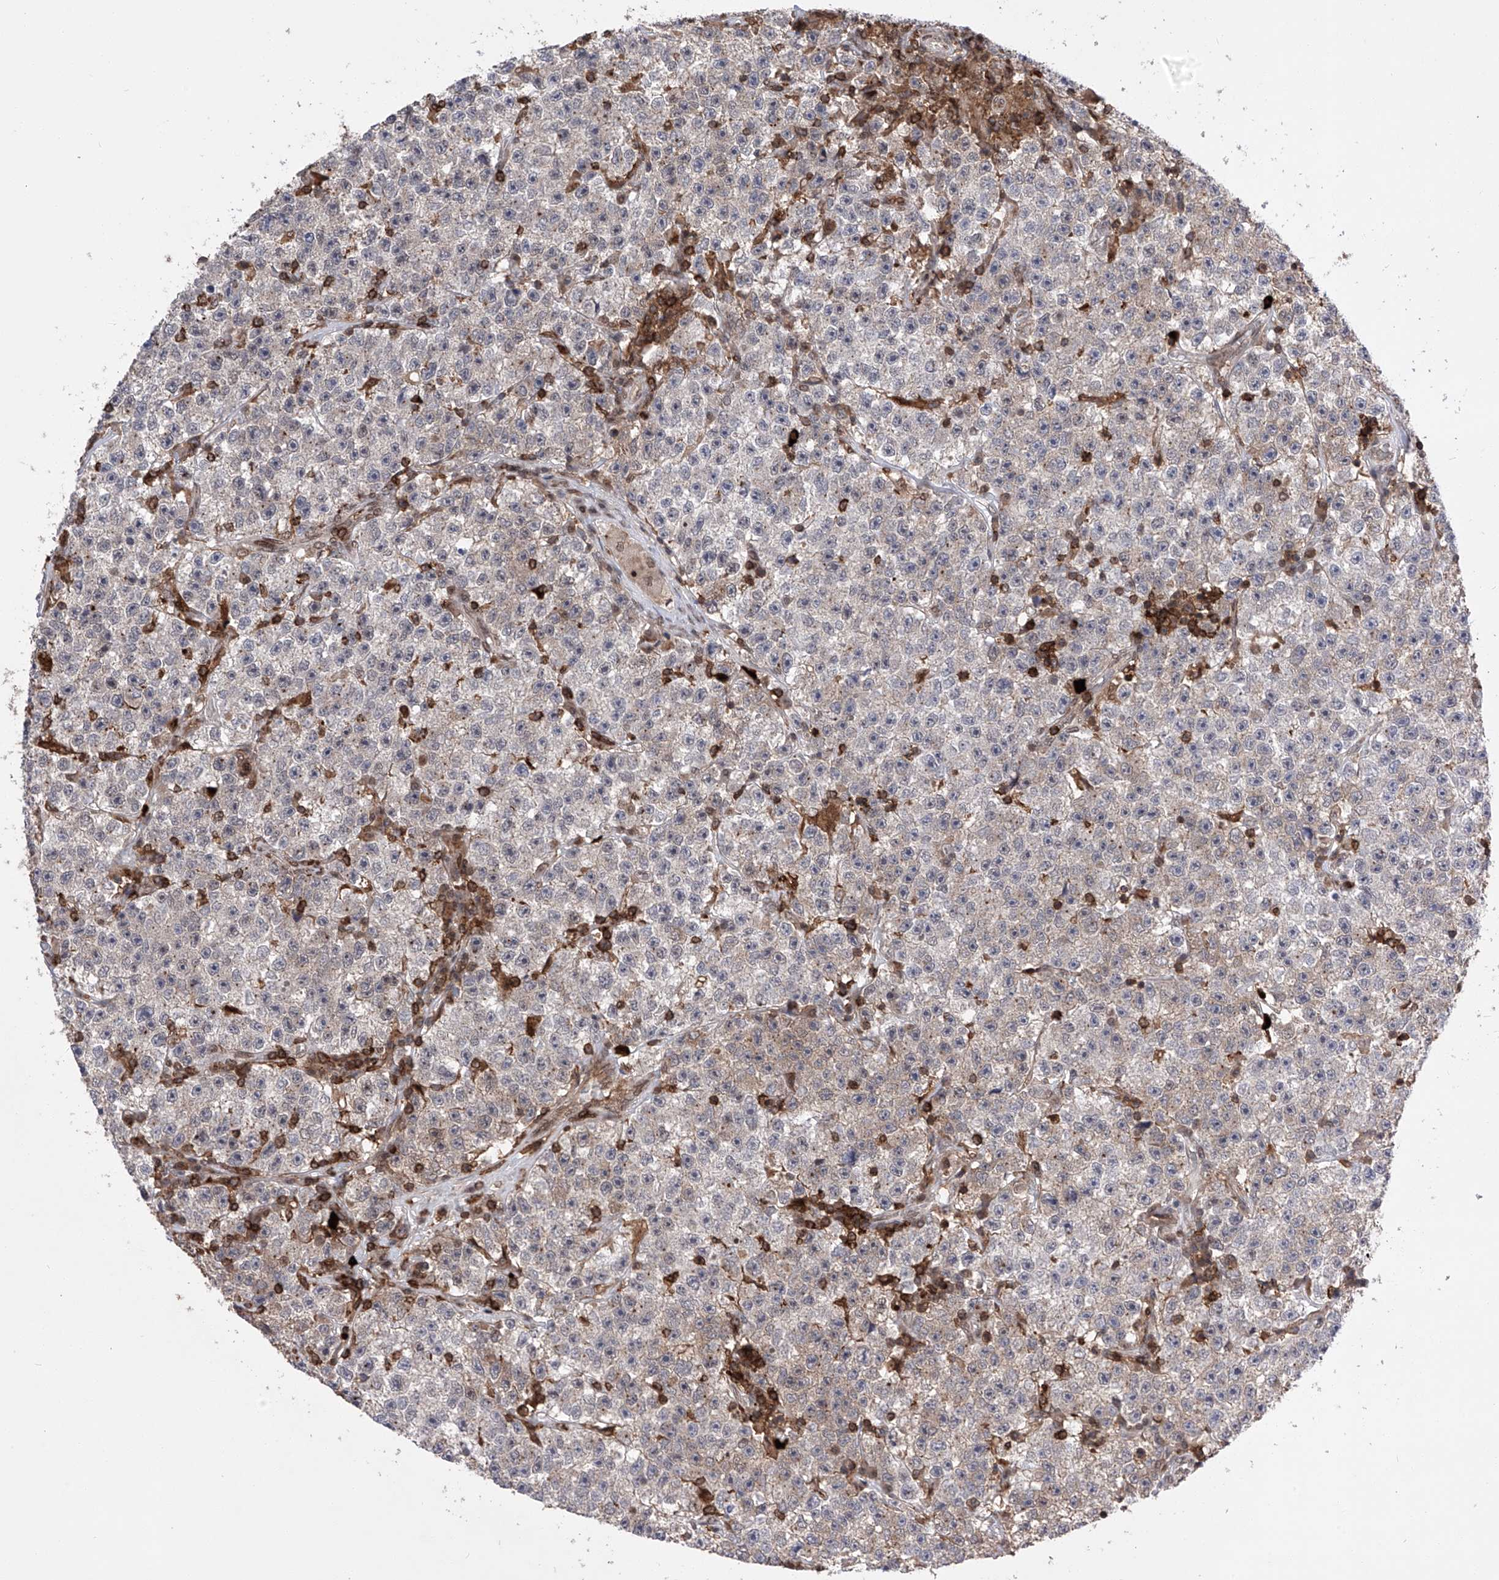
{"staining": {"intensity": "weak", "quantity": "<25%", "location": "cytoplasmic/membranous"}, "tissue": "testis cancer", "cell_type": "Tumor cells", "image_type": "cancer", "snomed": [{"axis": "morphology", "description": "Seminoma, NOS"}, {"axis": "topography", "description": "Testis"}], "caption": "A micrograph of testis cancer stained for a protein shows no brown staining in tumor cells.", "gene": "ZNF280D", "patient": {"sex": "male", "age": 22}}